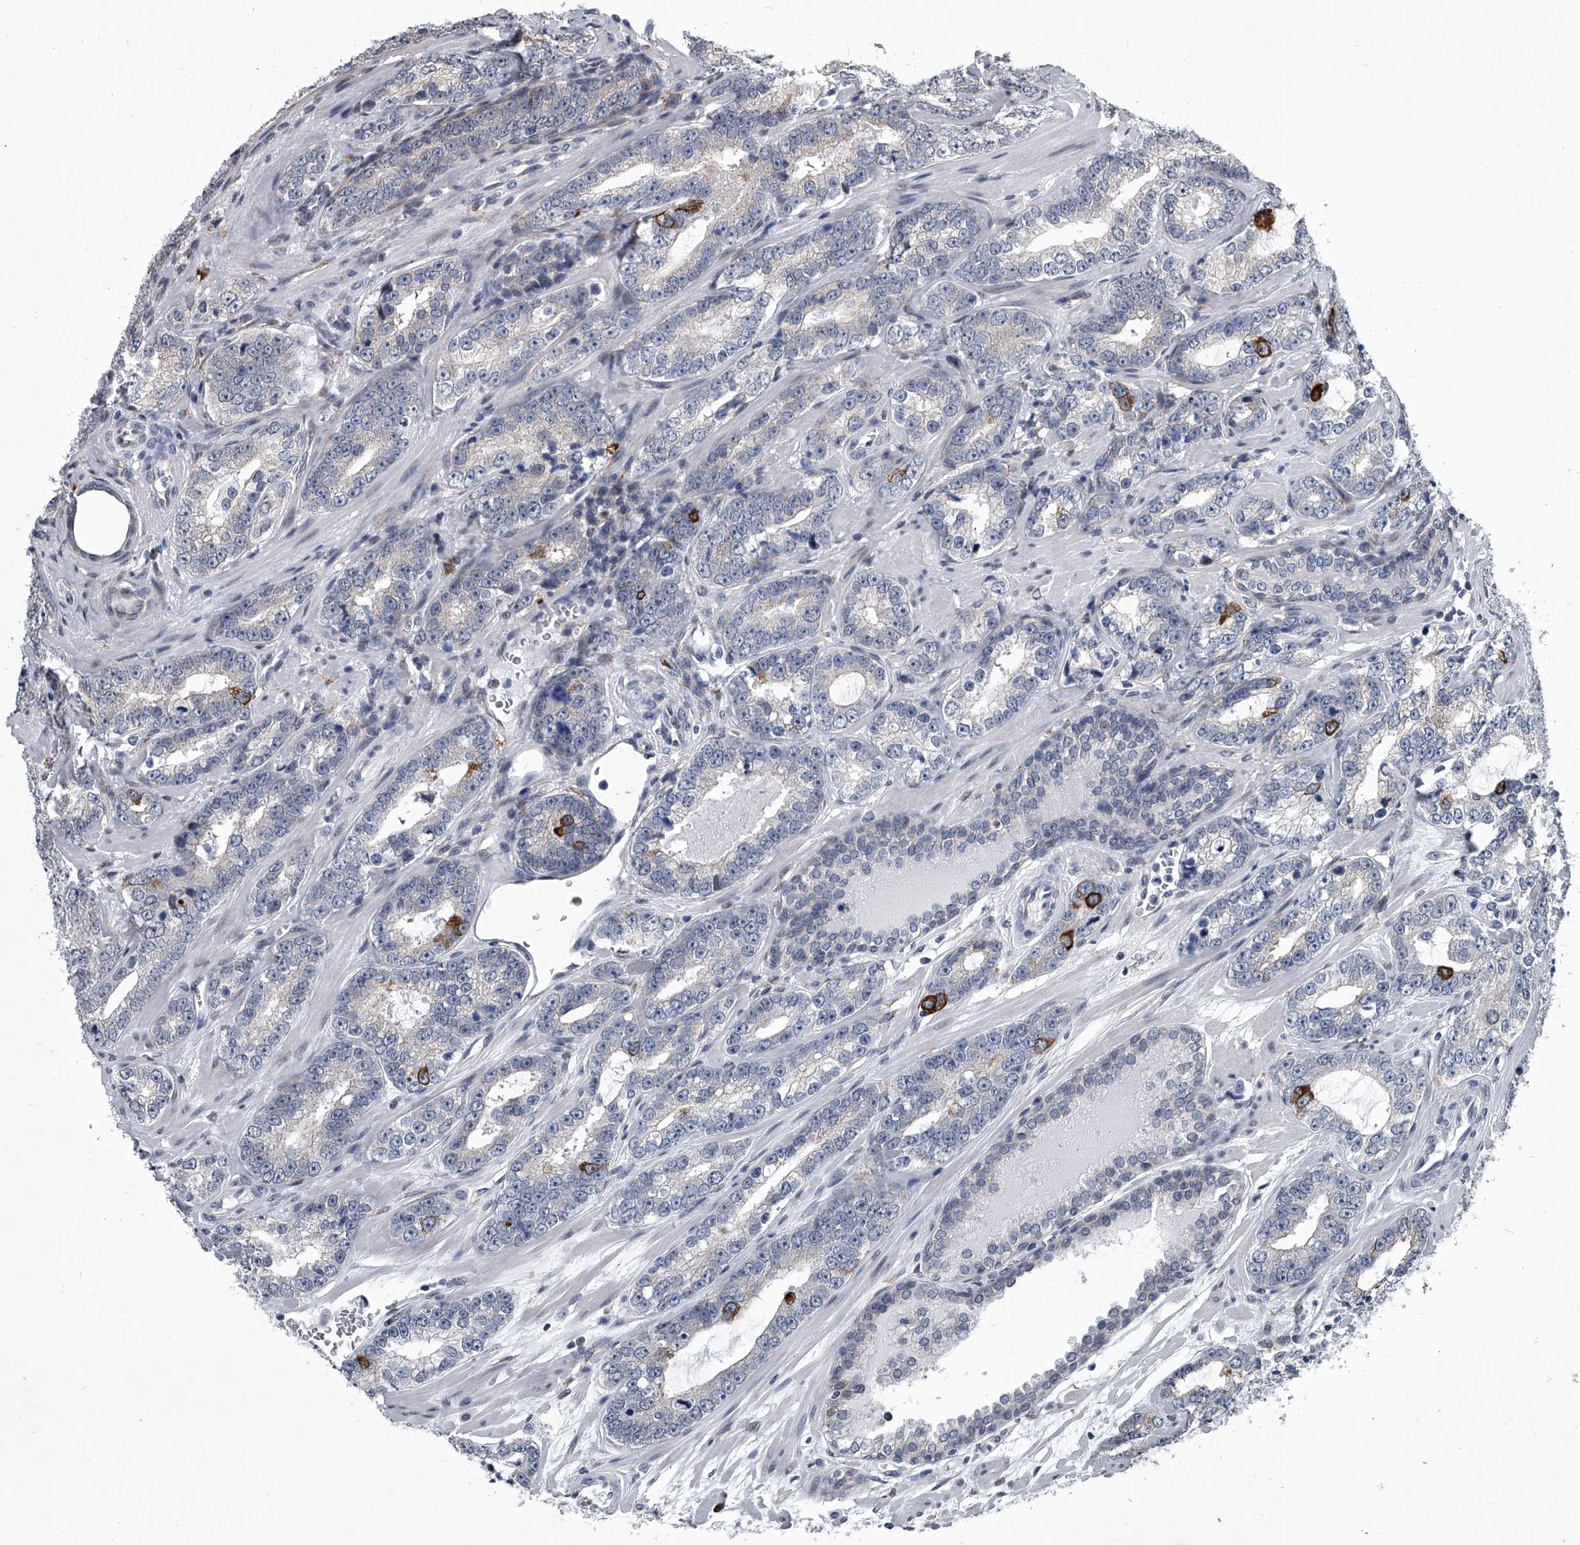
{"staining": {"intensity": "strong", "quantity": "<25%", "location": "cytoplasmic/membranous"}, "tissue": "prostate cancer", "cell_type": "Tumor cells", "image_type": "cancer", "snomed": [{"axis": "morphology", "description": "Adenocarcinoma, High grade"}, {"axis": "topography", "description": "Prostate"}], "caption": "There is medium levels of strong cytoplasmic/membranous positivity in tumor cells of prostate adenocarcinoma (high-grade), as demonstrated by immunohistochemical staining (brown color).", "gene": "PPP2R5D", "patient": {"sex": "male", "age": 62}}